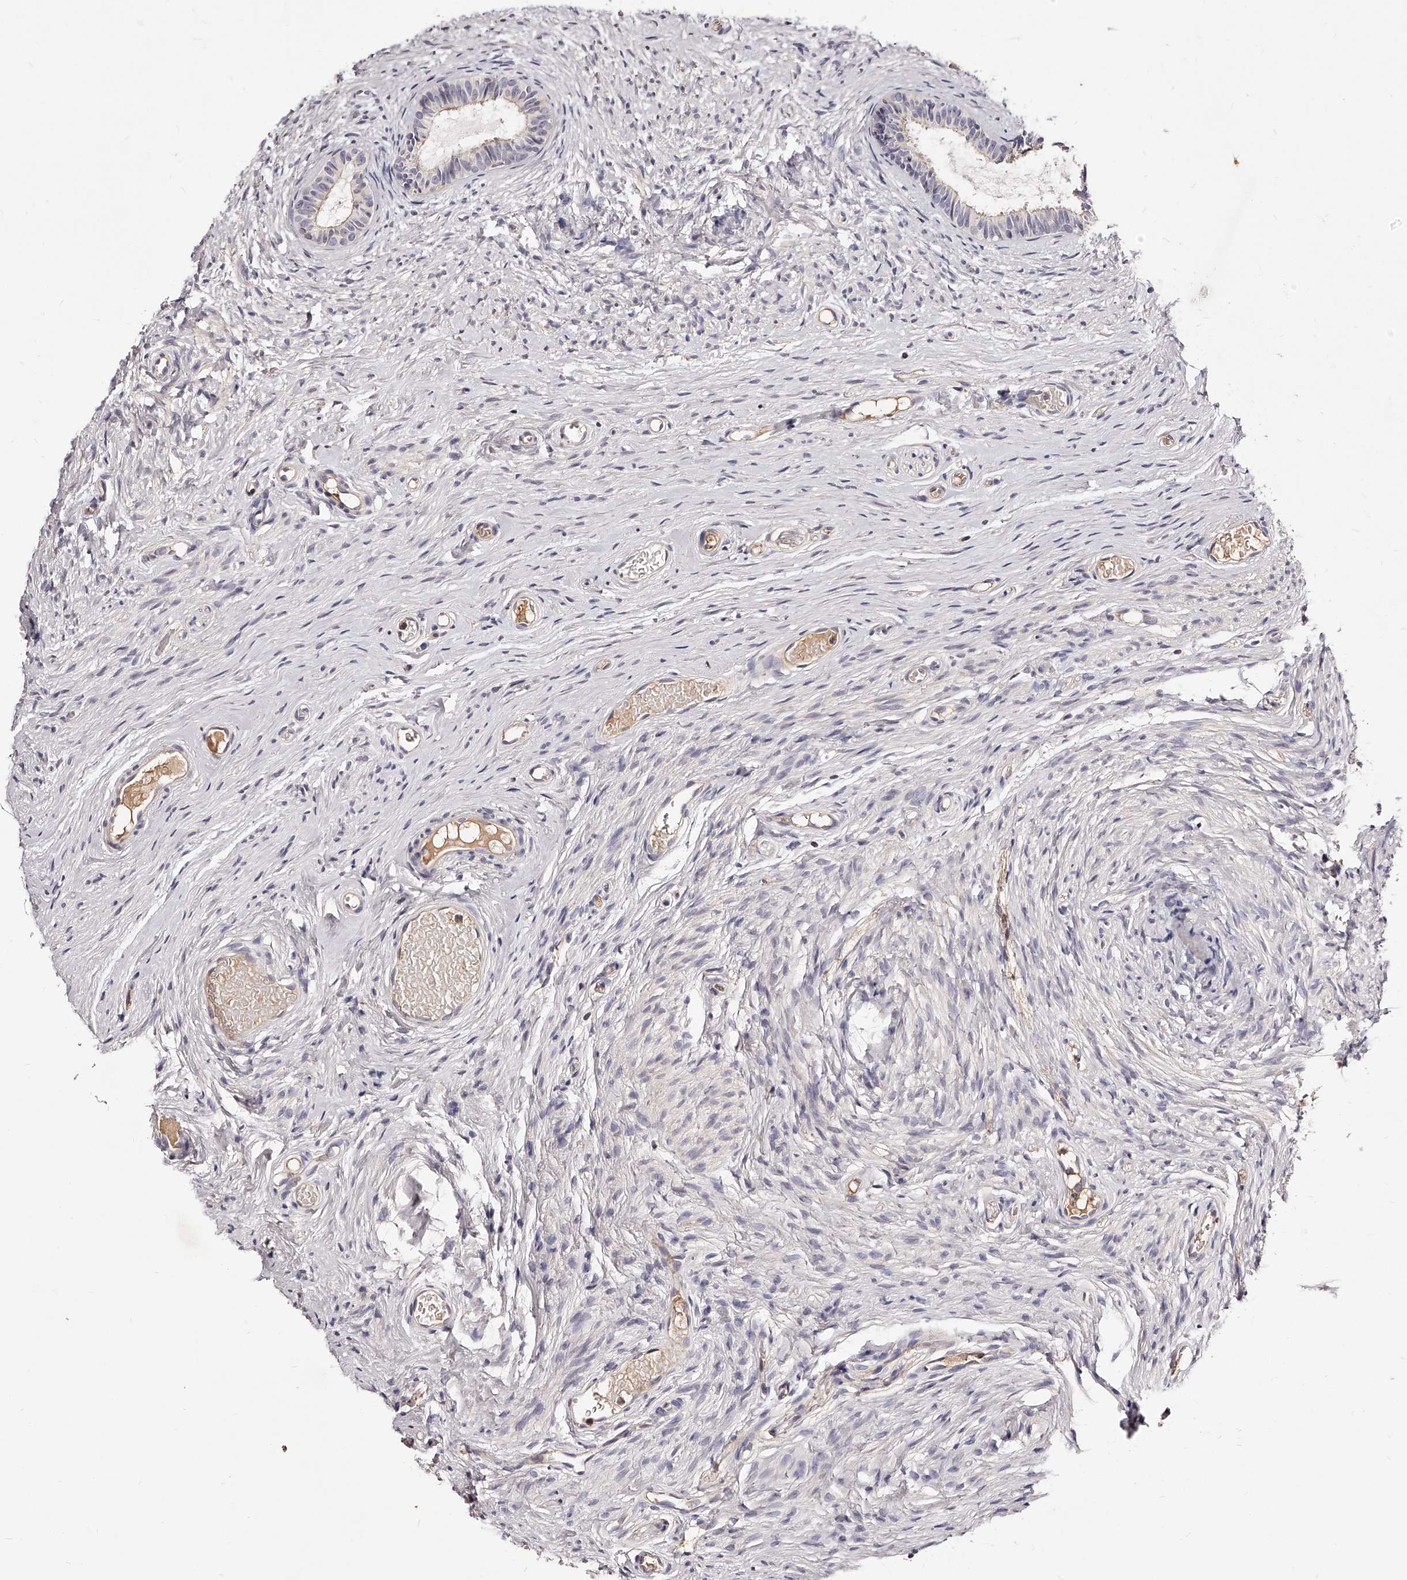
{"staining": {"intensity": "moderate", "quantity": "25%-75%", "location": "cytoplasmic/membranous"}, "tissue": "epididymis", "cell_type": "Glandular cells", "image_type": "normal", "snomed": [{"axis": "morphology", "description": "Normal tissue, NOS"}, {"axis": "topography", "description": "Epididymis"}], "caption": "Normal epididymis demonstrates moderate cytoplasmic/membranous positivity in about 25%-75% of glandular cells.", "gene": "PHACTR1", "patient": {"sex": "male", "age": 9}}